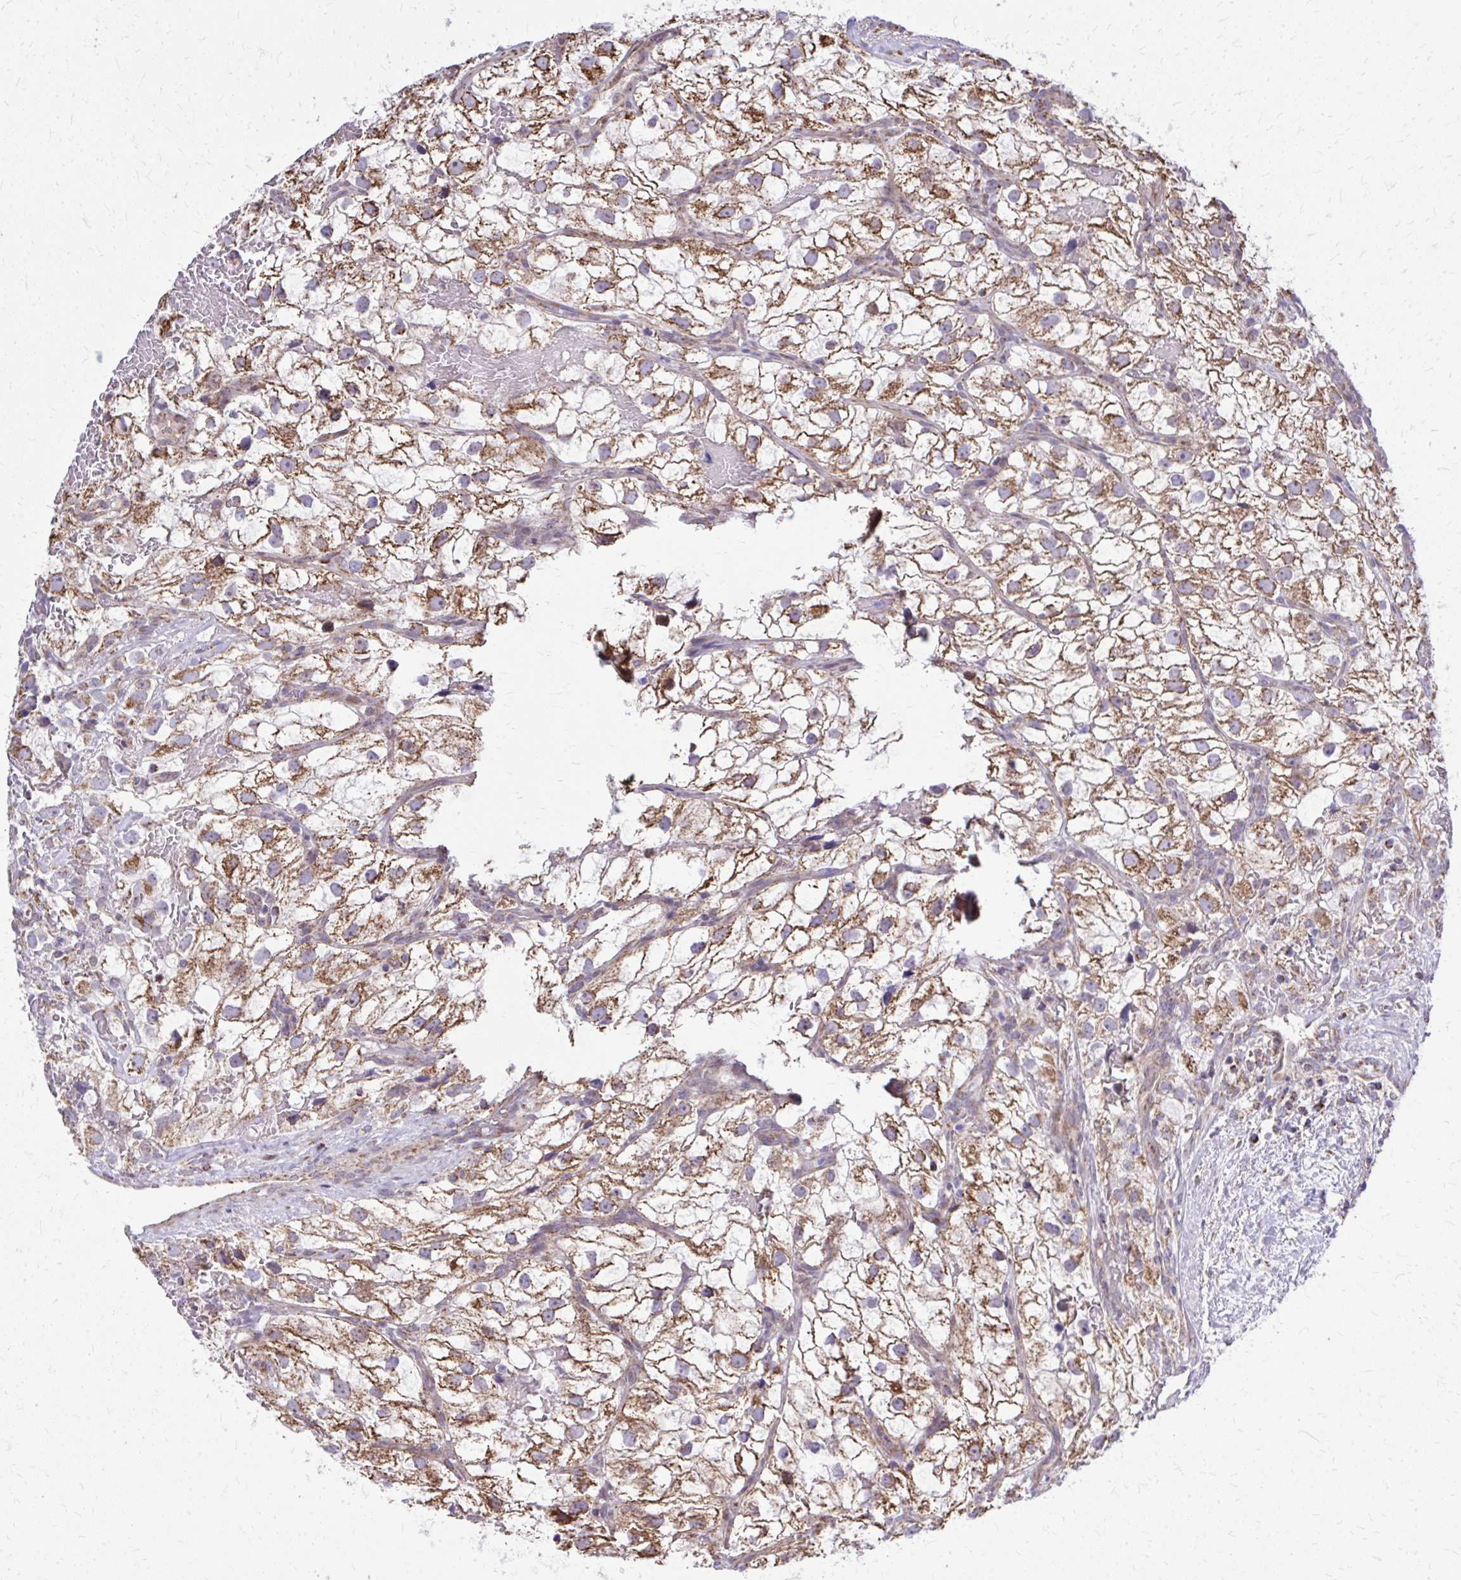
{"staining": {"intensity": "strong", "quantity": ">75%", "location": "cytoplasmic/membranous"}, "tissue": "renal cancer", "cell_type": "Tumor cells", "image_type": "cancer", "snomed": [{"axis": "morphology", "description": "Adenocarcinoma, NOS"}, {"axis": "topography", "description": "Kidney"}], "caption": "Approximately >75% of tumor cells in human renal cancer exhibit strong cytoplasmic/membranous protein staining as visualized by brown immunohistochemical staining.", "gene": "ZNF362", "patient": {"sex": "male", "age": 59}}